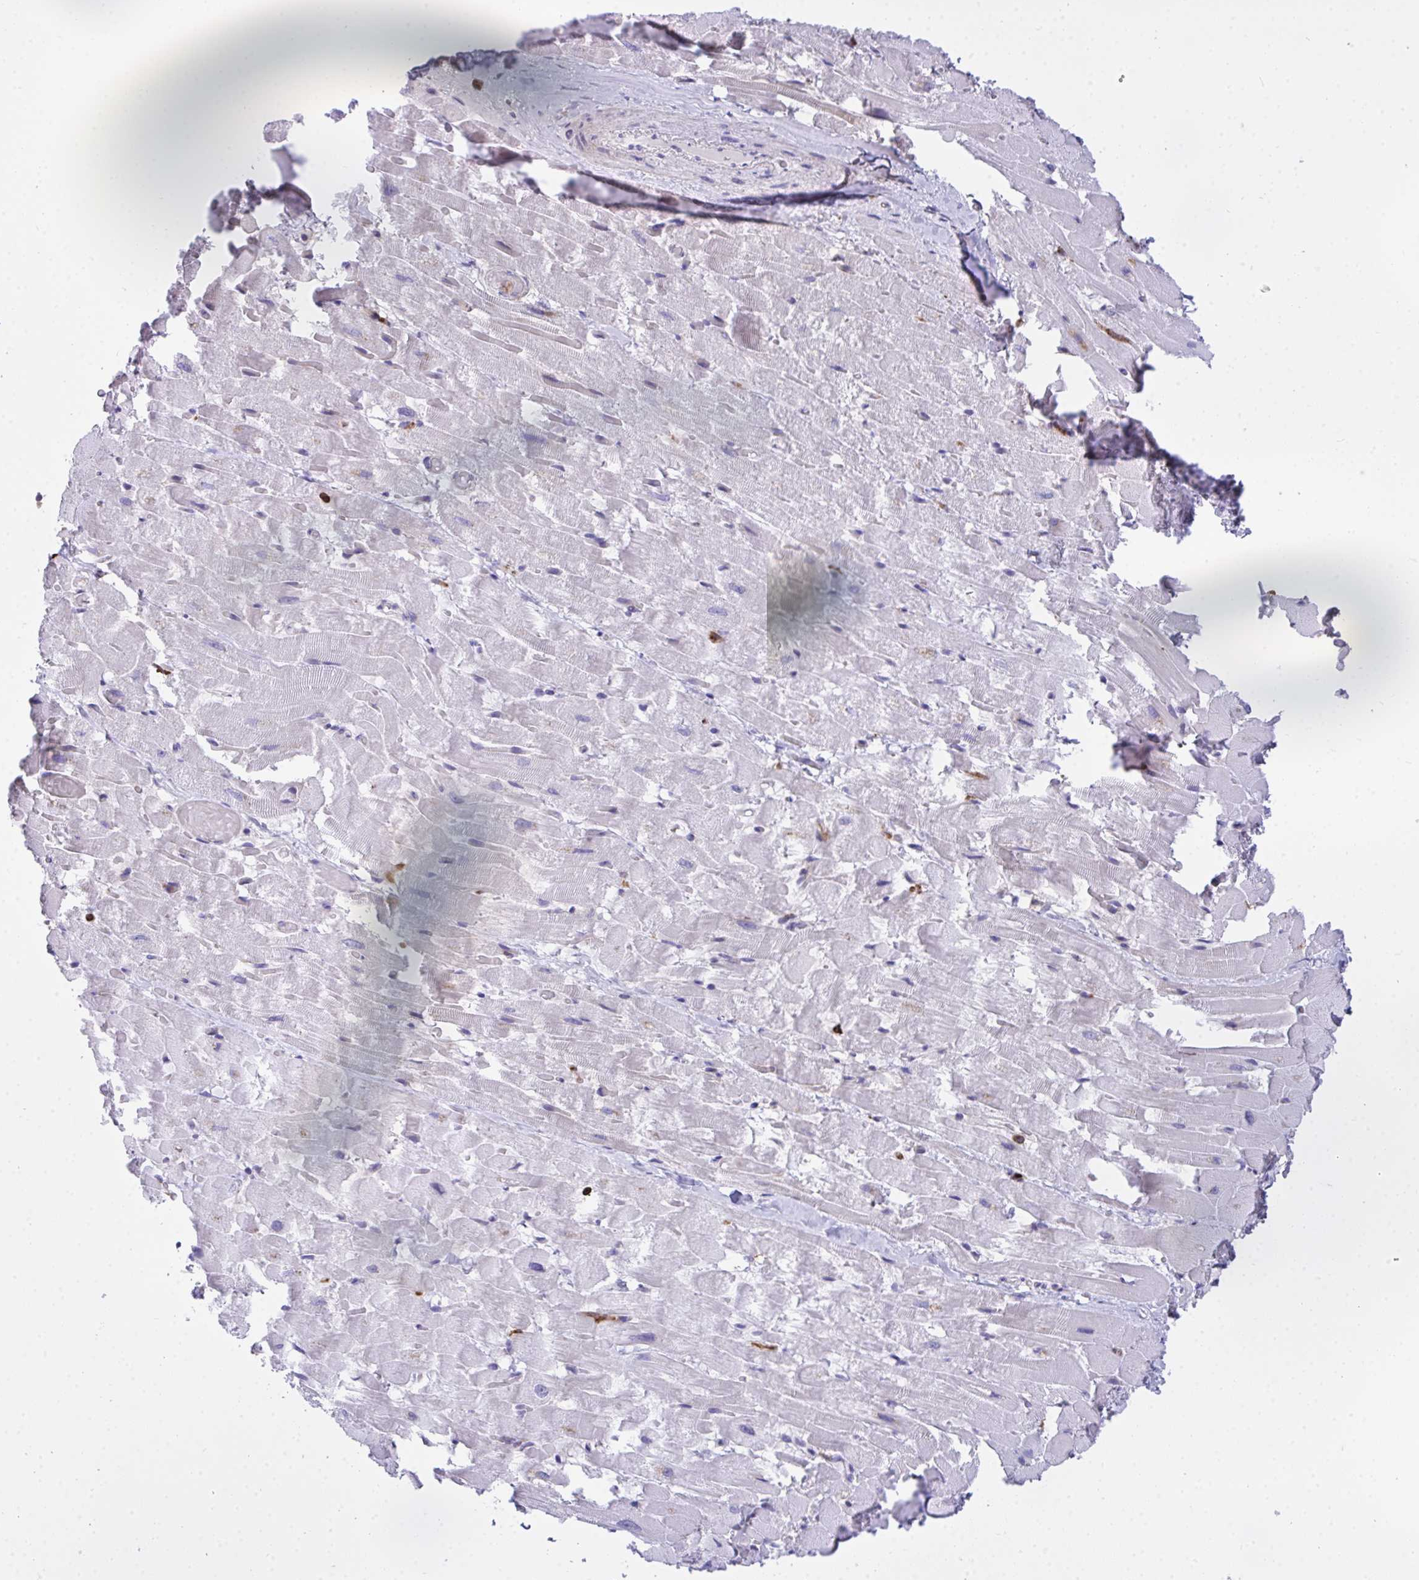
{"staining": {"intensity": "moderate", "quantity": "<25%", "location": "cytoplasmic/membranous"}, "tissue": "heart muscle", "cell_type": "Cardiomyocytes", "image_type": "normal", "snomed": [{"axis": "morphology", "description": "Normal tissue, NOS"}, {"axis": "topography", "description": "Heart"}], "caption": "About <25% of cardiomyocytes in unremarkable human heart muscle demonstrate moderate cytoplasmic/membranous protein staining as visualized by brown immunohistochemical staining.", "gene": "AP5M1", "patient": {"sex": "male", "age": 37}}